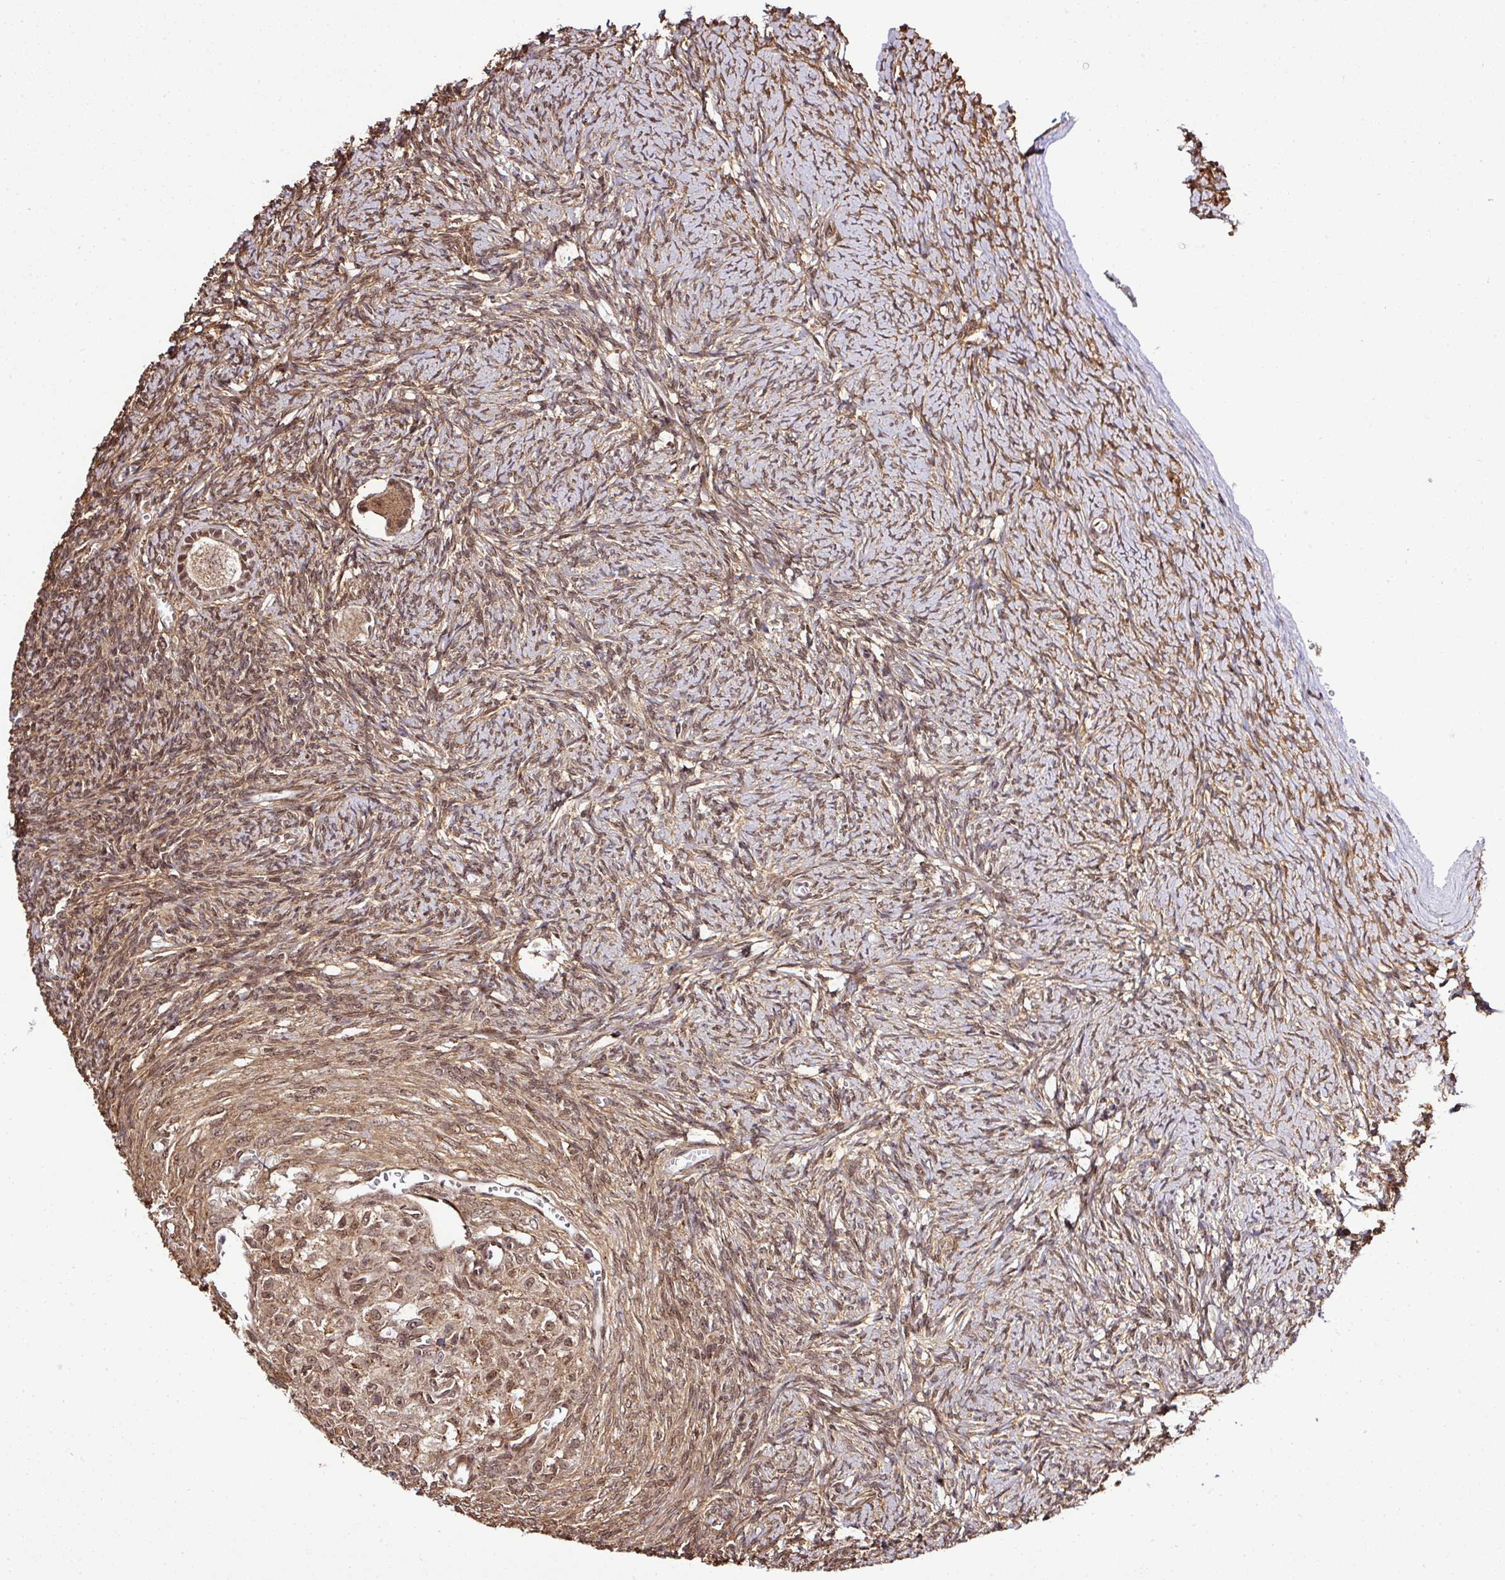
{"staining": {"intensity": "moderate", "quantity": ">75%", "location": "cytoplasmic/membranous,nuclear"}, "tissue": "ovary", "cell_type": "Follicle cells", "image_type": "normal", "snomed": [{"axis": "morphology", "description": "Normal tissue, NOS"}, {"axis": "topography", "description": "Ovary"}], "caption": "A histopathology image of ovary stained for a protein exhibits moderate cytoplasmic/membranous,nuclear brown staining in follicle cells. (DAB (3,3'-diaminobenzidine) = brown stain, brightfield microscopy at high magnification).", "gene": "FAM153A", "patient": {"sex": "female", "age": 39}}